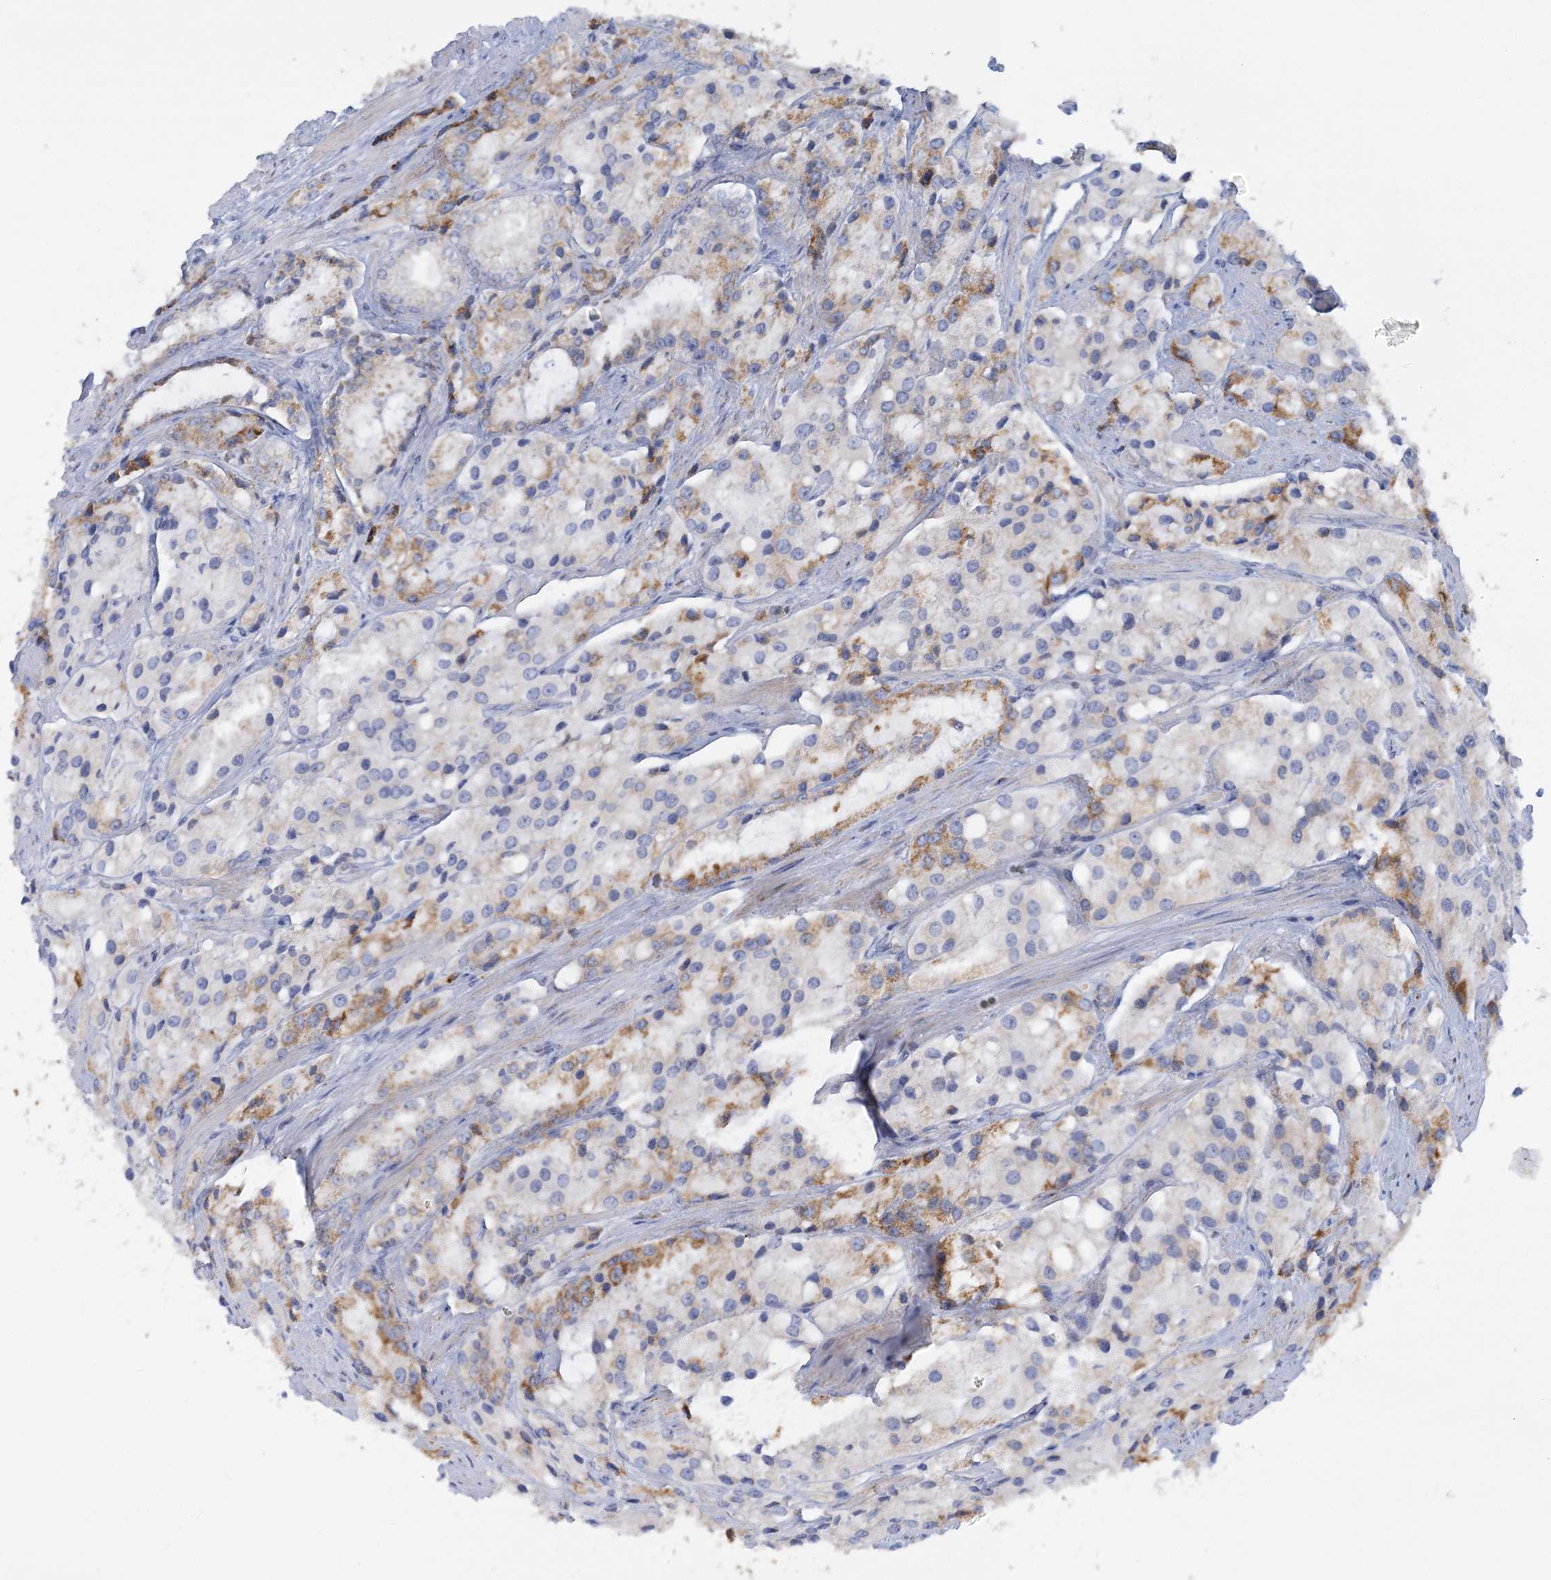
{"staining": {"intensity": "moderate", "quantity": "<25%", "location": "cytoplasmic/membranous"}, "tissue": "prostate cancer", "cell_type": "Tumor cells", "image_type": "cancer", "snomed": [{"axis": "morphology", "description": "Adenocarcinoma, High grade"}, {"axis": "topography", "description": "Prostate"}], "caption": "A brown stain shows moderate cytoplasmic/membranous expression of a protein in human prostate cancer (high-grade adenocarcinoma) tumor cells.", "gene": "TBC1D14", "patient": {"sex": "male", "age": 66}}